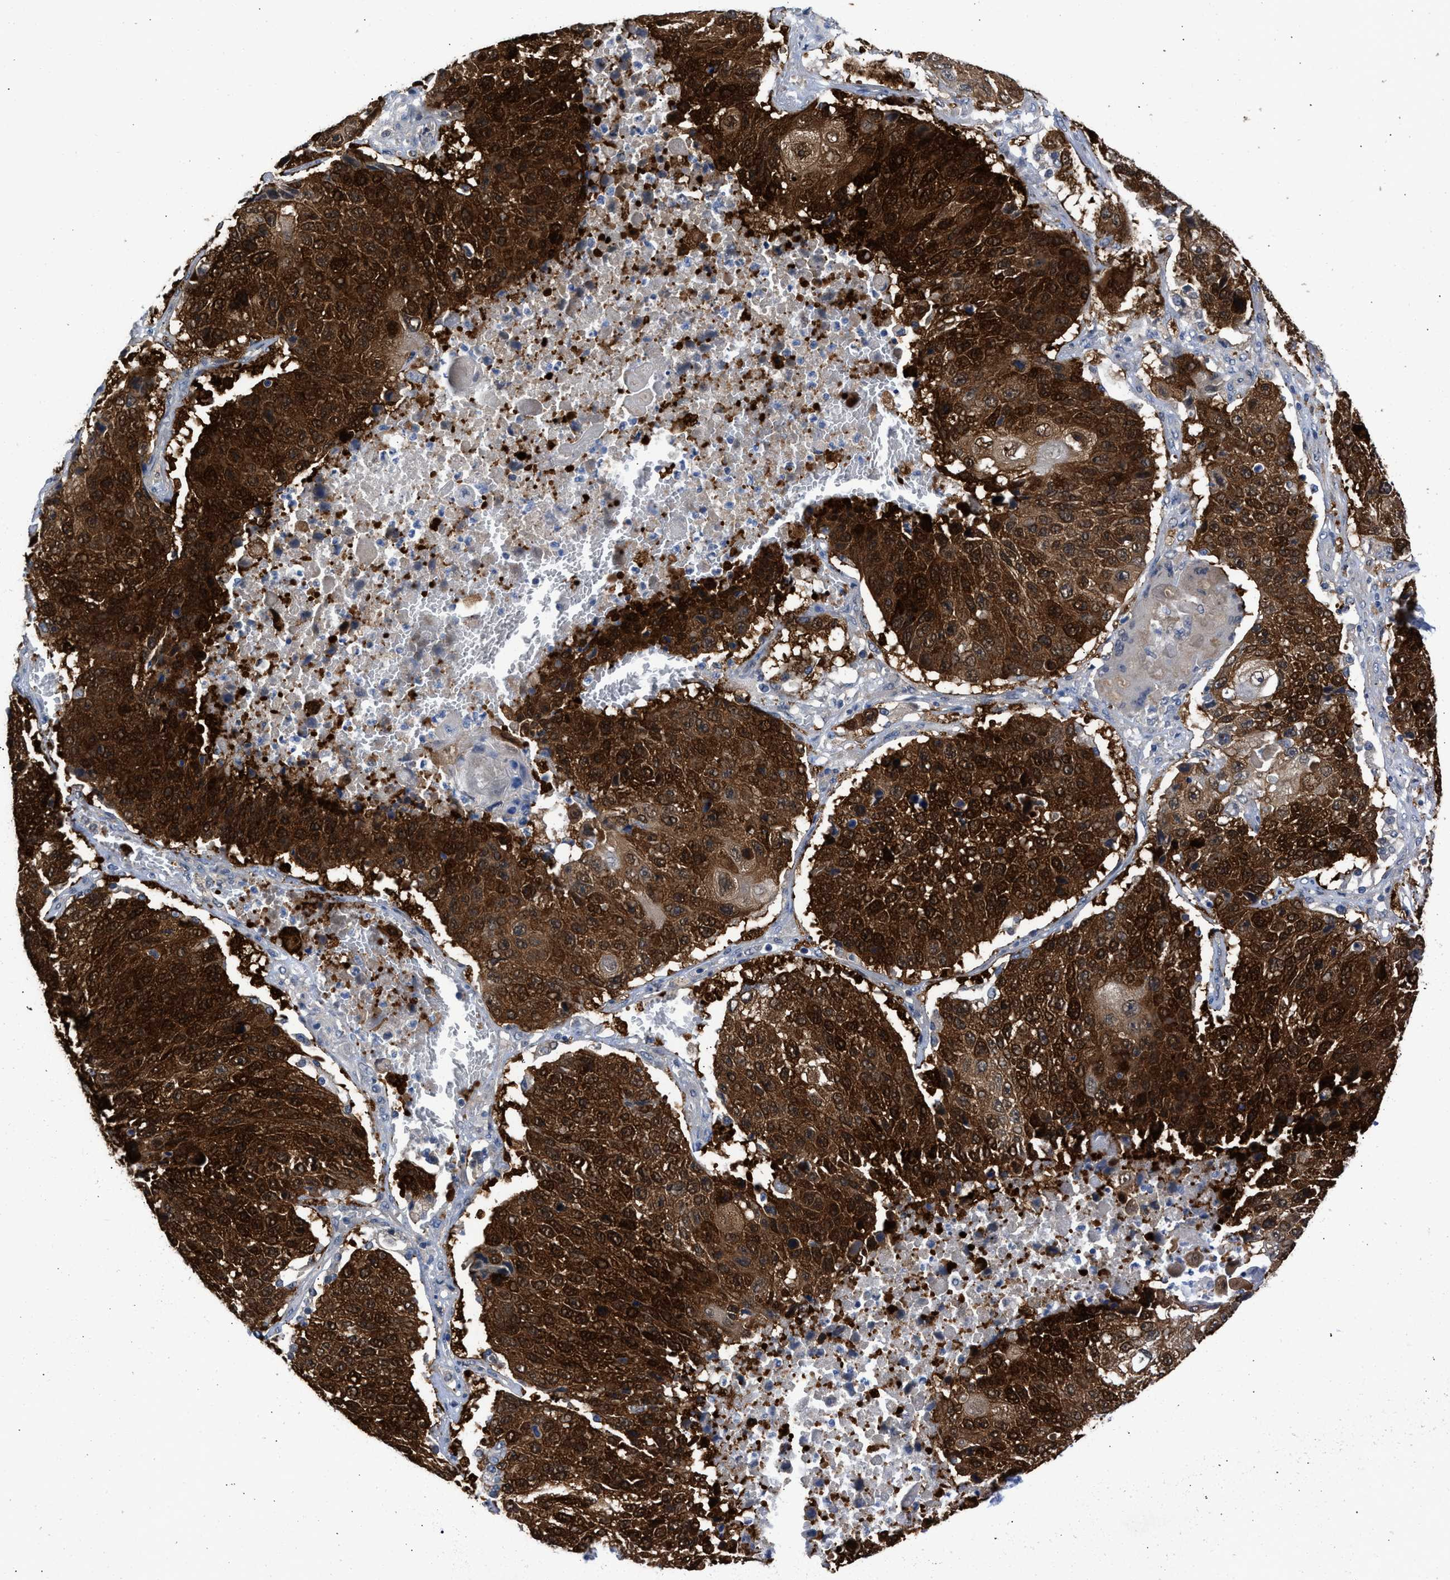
{"staining": {"intensity": "strong", "quantity": ">75%", "location": "cytoplasmic/membranous,nuclear"}, "tissue": "lung cancer", "cell_type": "Tumor cells", "image_type": "cancer", "snomed": [{"axis": "morphology", "description": "Squamous cell carcinoma, NOS"}, {"axis": "topography", "description": "Lung"}], "caption": "Human squamous cell carcinoma (lung) stained with a protein marker reveals strong staining in tumor cells.", "gene": "CBR1", "patient": {"sex": "male", "age": 61}}